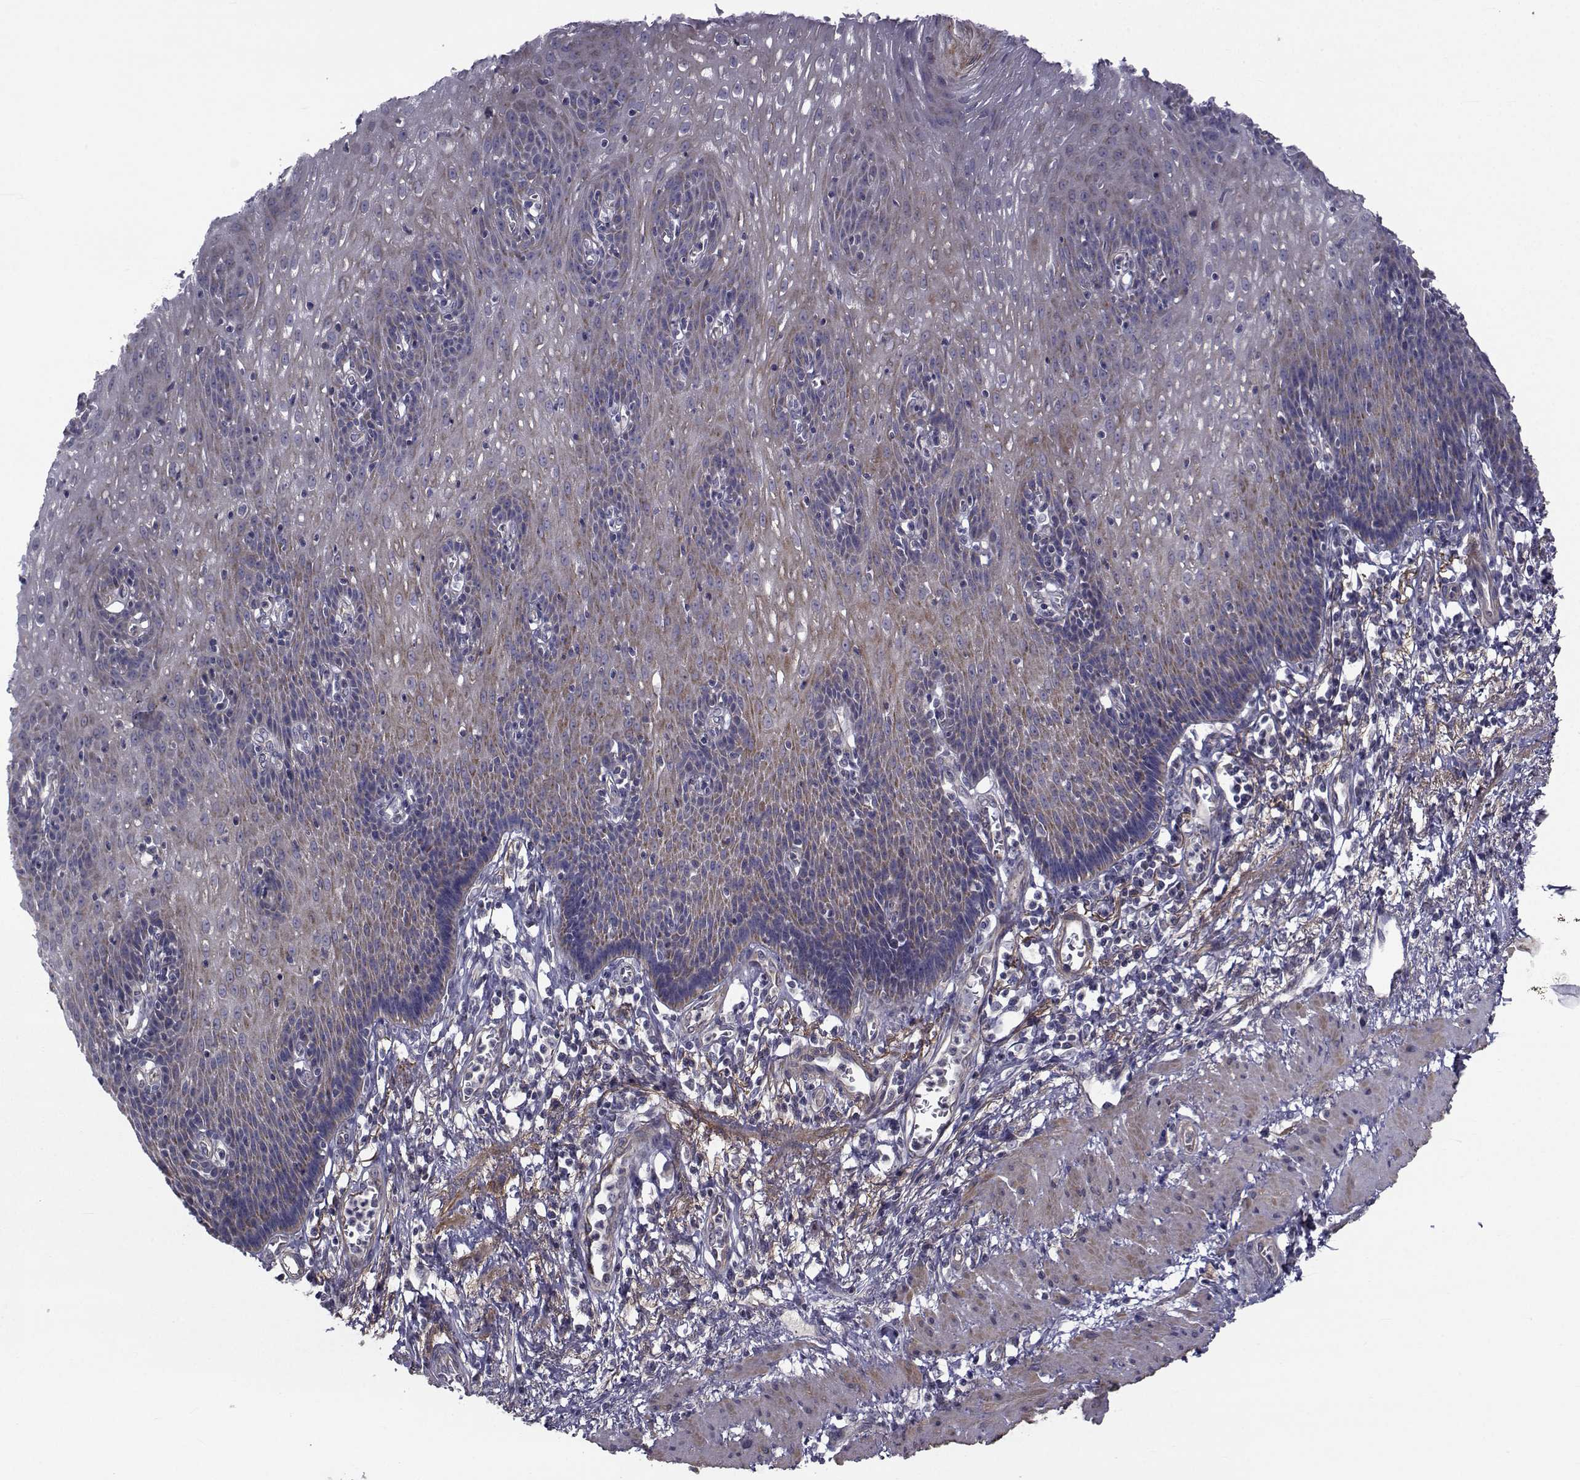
{"staining": {"intensity": "moderate", "quantity": "25%-75%", "location": "cytoplasmic/membranous"}, "tissue": "esophagus", "cell_type": "Squamous epithelial cells", "image_type": "normal", "snomed": [{"axis": "morphology", "description": "Normal tissue, NOS"}, {"axis": "topography", "description": "Esophagus"}], "caption": "The micrograph displays immunohistochemical staining of benign esophagus. There is moderate cytoplasmic/membranous staining is seen in approximately 25%-75% of squamous epithelial cells.", "gene": "CFAP74", "patient": {"sex": "male", "age": 57}}